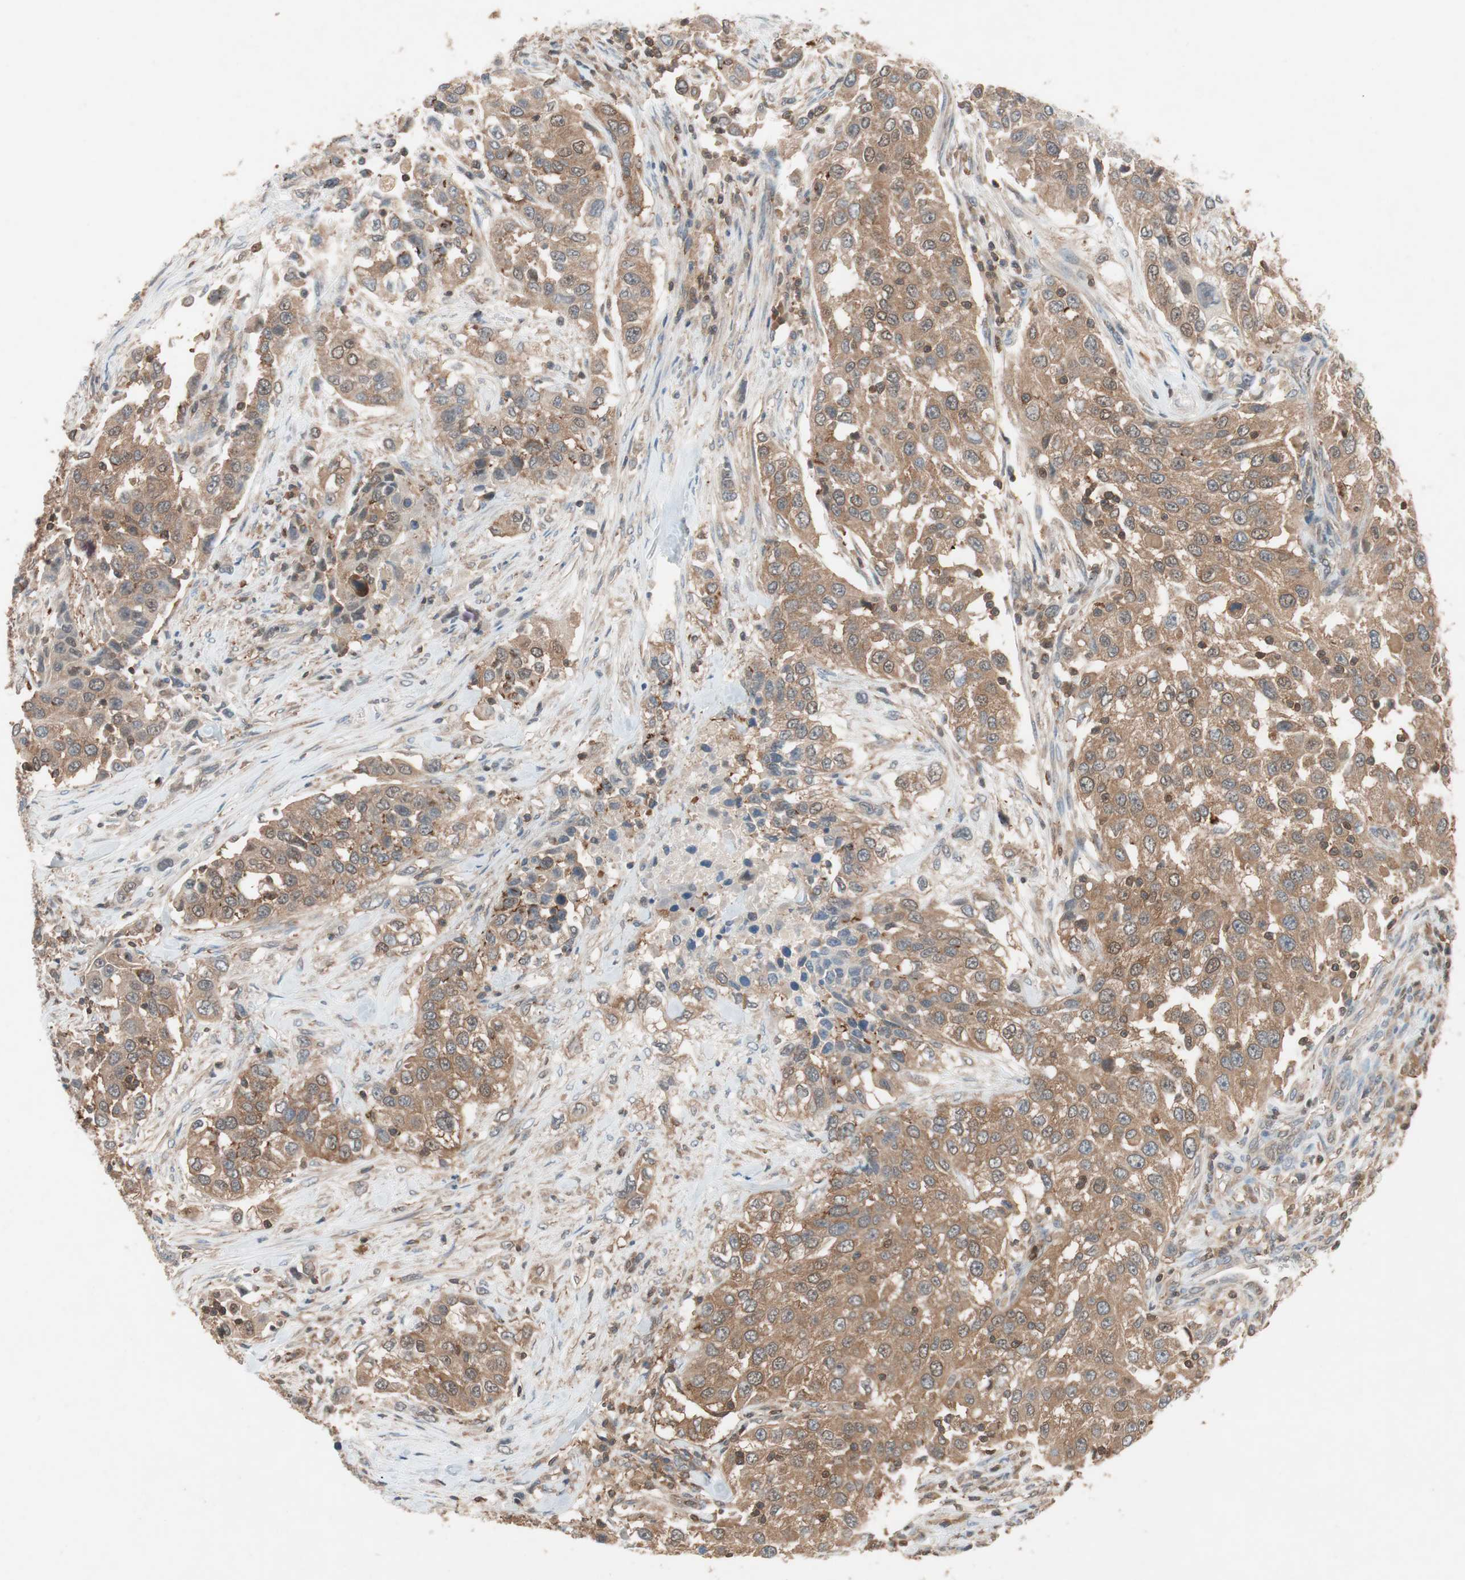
{"staining": {"intensity": "moderate", "quantity": ">75%", "location": "cytoplasmic/membranous"}, "tissue": "urothelial cancer", "cell_type": "Tumor cells", "image_type": "cancer", "snomed": [{"axis": "morphology", "description": "Urothelial carcinoma, High grade"}, {"axis": "topography", "description": "Urinary bladder"}], "caption": "A brown stain highlights moderate cytoplasmic/membranous staining of a protein in high-grade urothelial carcinoma tumor cells. (Brightfield microscopy of DAB IHC at high magnification).", "gene": "GALT", "patient": {"sex": "female", "age": 80}}